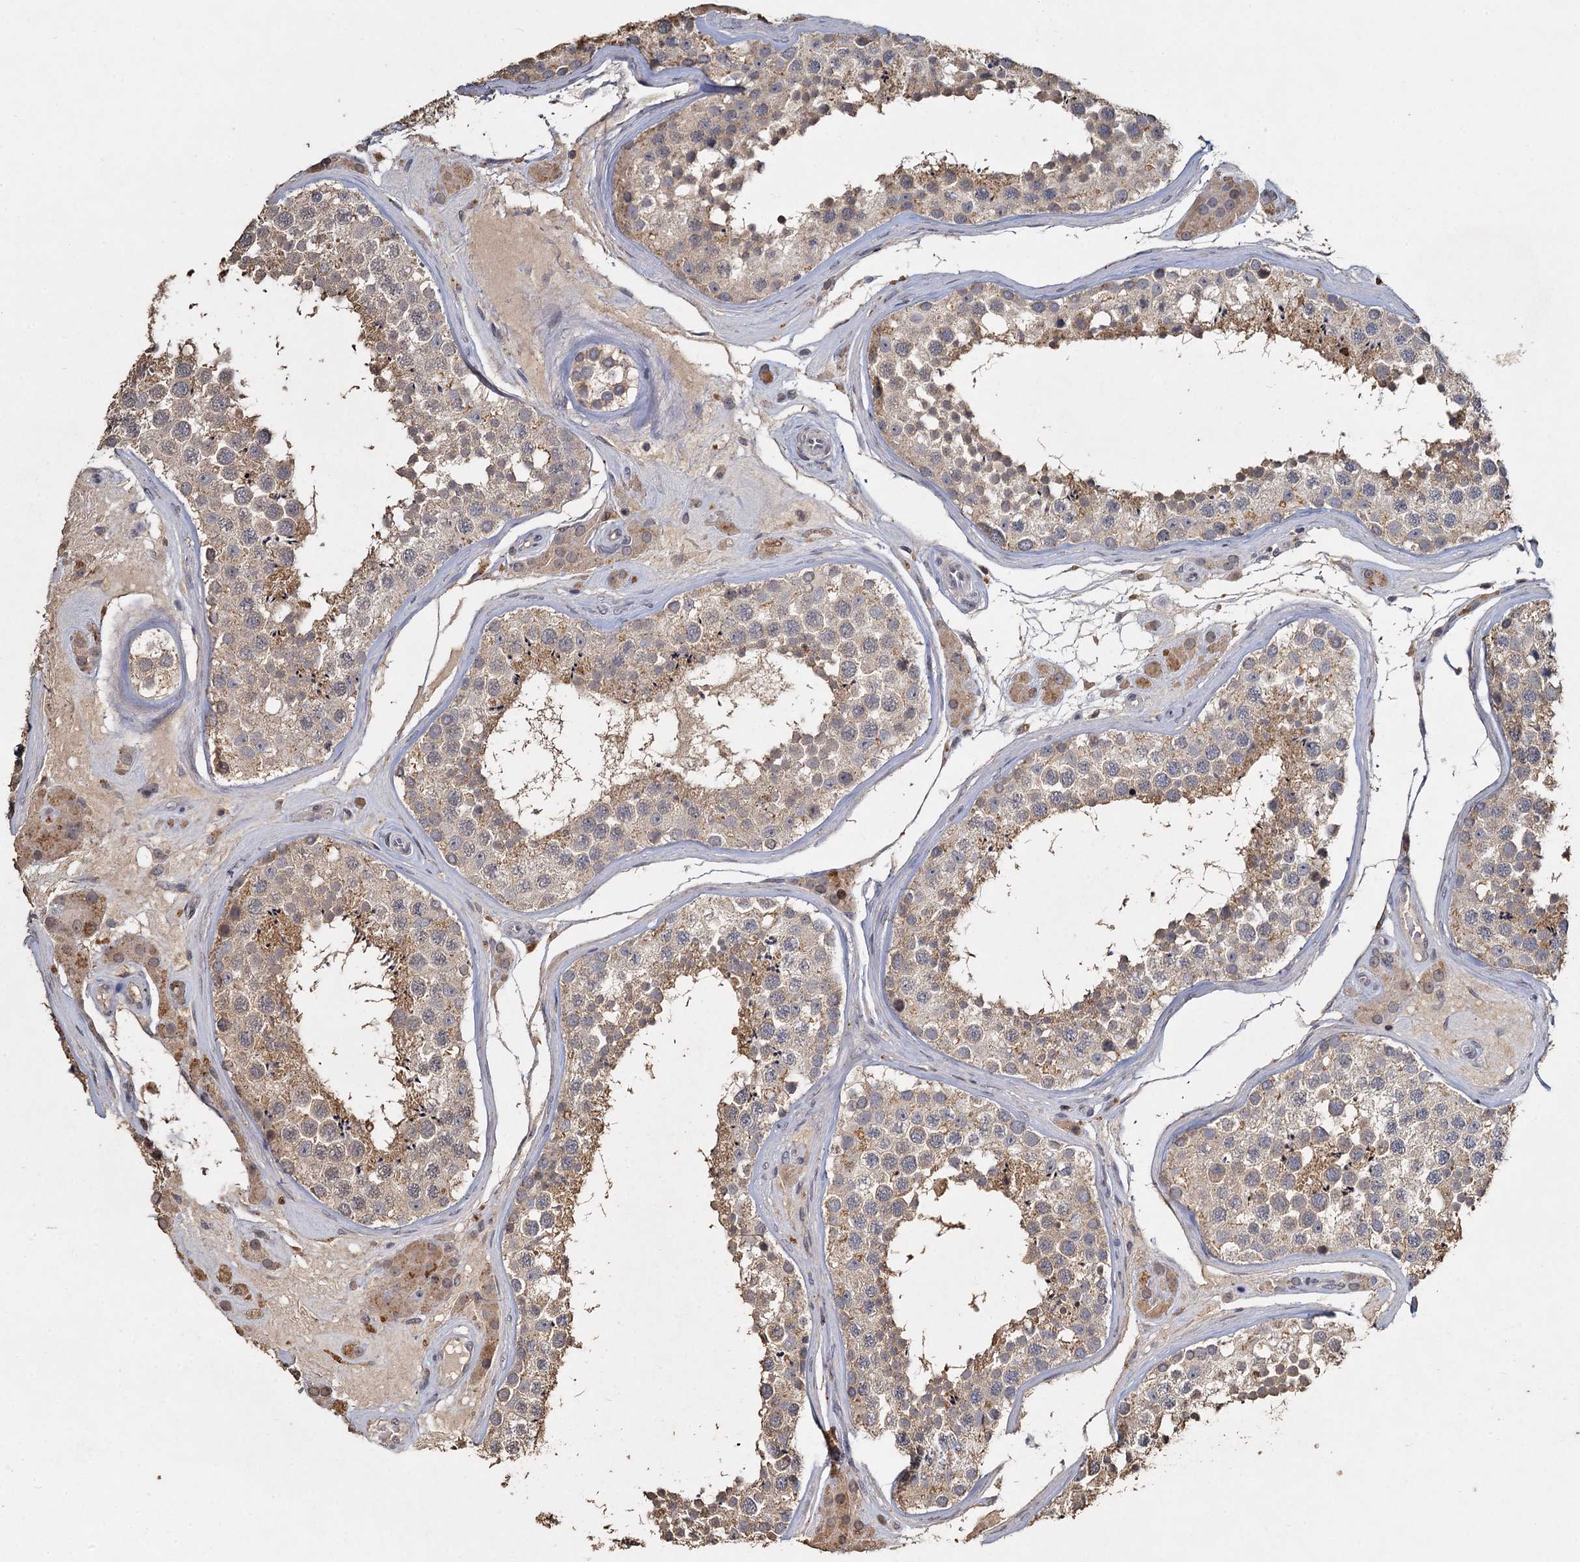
{"staining": {"intensity": "moderate", "quantity": "25%-75%", "location": "cytoplasmic/membranous"}, "tissue": "testis", "cell_type": "Cells in seminiferous ducts", "image_type": "normal", "snomed": [{"axis": "morphology", "description": "Normal tissue, NOS"}, {"axis": "topography", "description": "Testis"}], "caption": "Testis stained for a protein (brown) shows moderate cytoplasmic/membranous positive positivity in approximately 25%-75% of cells in seminiferous ducts.", "gene": "CCDC61", "patient": {"sex": "male", "age": 46}}